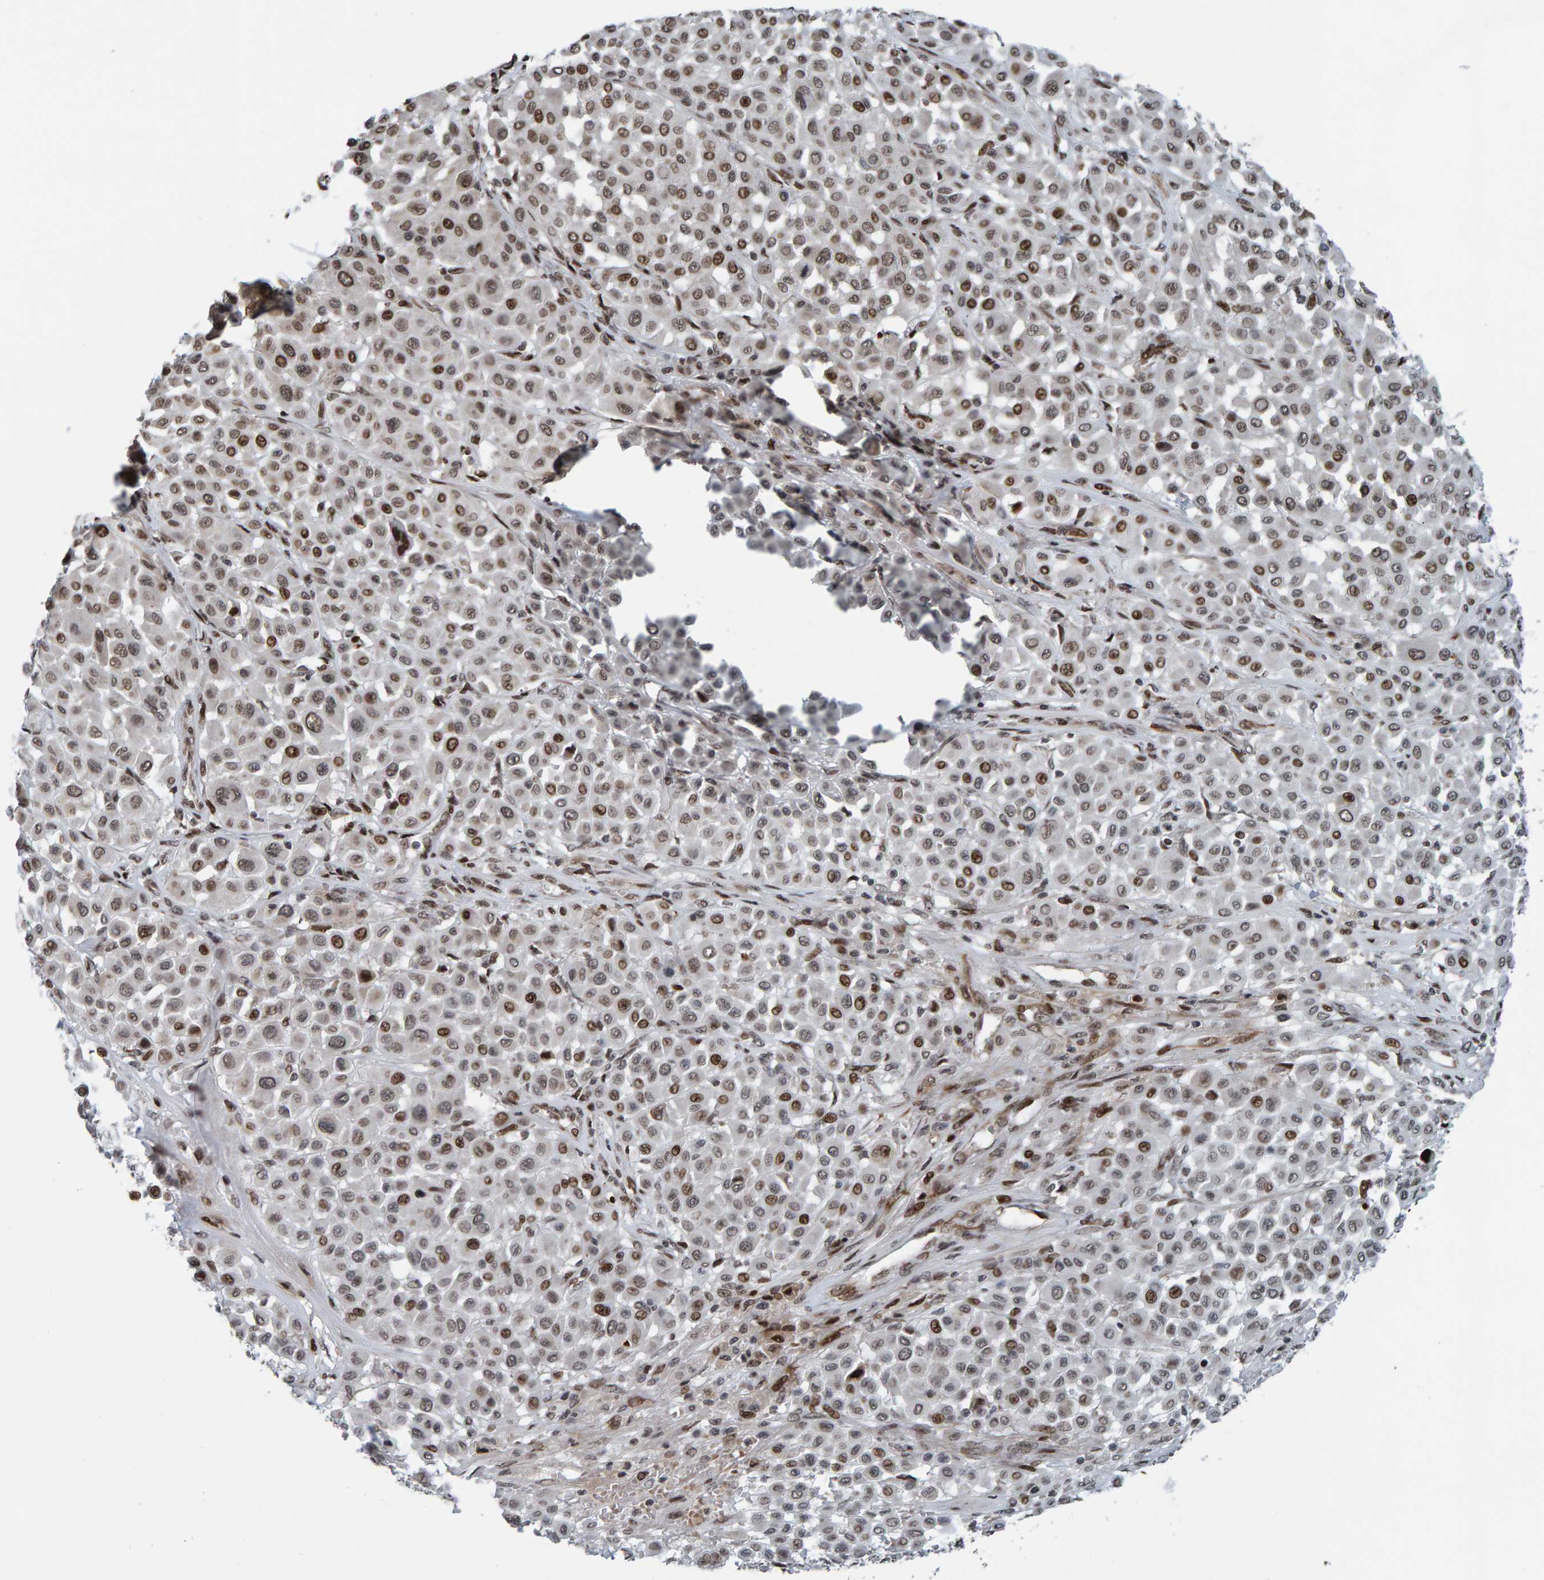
{"staining": {"intensity": "moderate", "quantity": ">75%", "location": "nuclear"}, "tissue": "melanoma", "cell_type": "Tumor cells", "image_type": "cancer", "snomed": [{"axis": "morphology", "description": "Malignant melanoma, Metastatic site"}, {"axis": "topography", "description": "Soft tissue"}], "caption": "Human melanoma stained with a brown dye displays moderate nuclear positive staining in about >75% of tumor cells.", "gene": "ZNF366", "patient": {"sex": "male", "age": 41}}